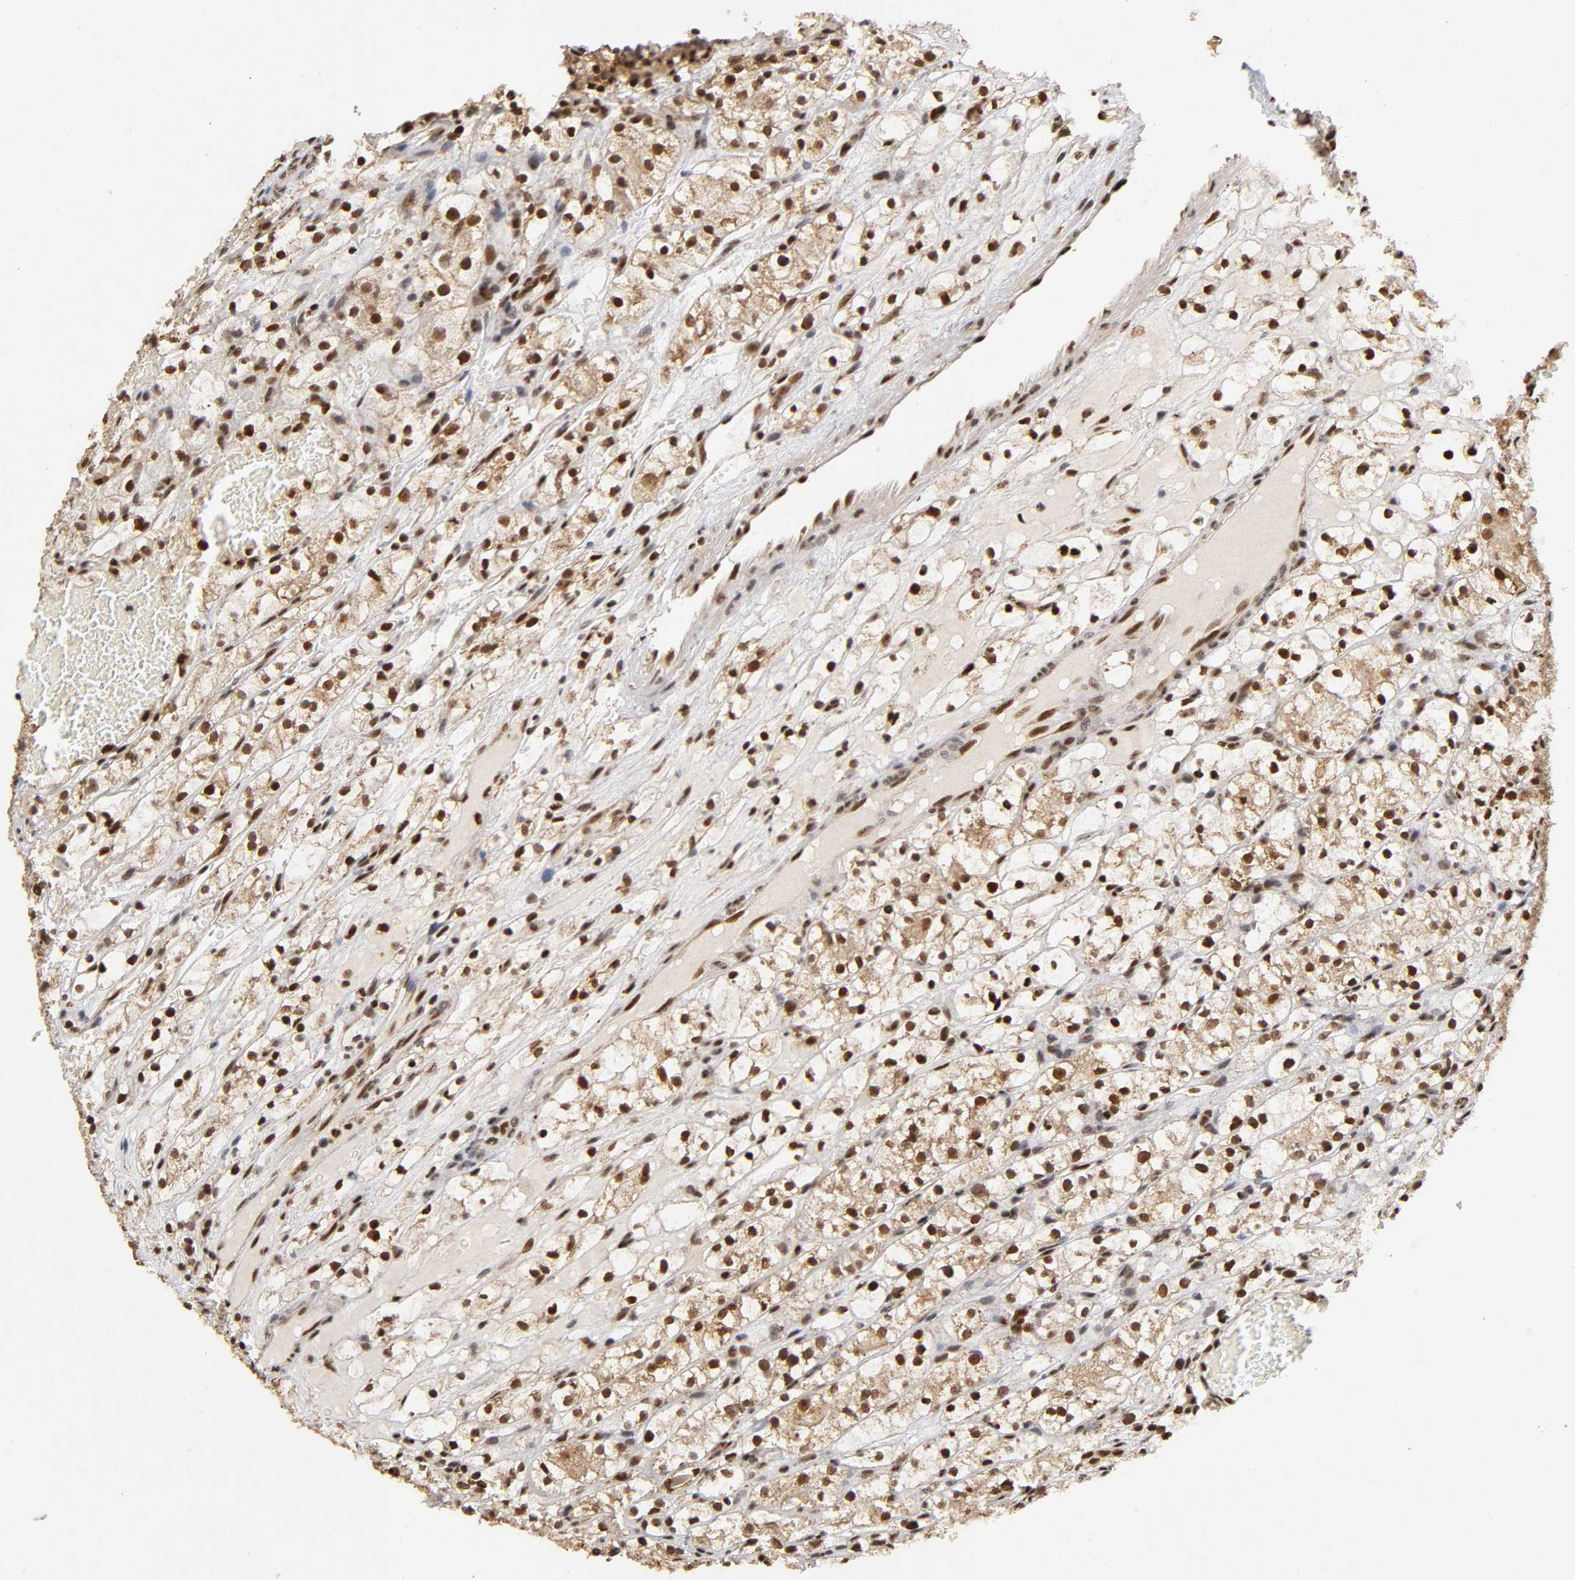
{"staining": {"intensity": "strong", "quantity": ">75%", "location": "cytoplasmic/membranous,nuclear"}, "tissue": "renal cancer", "cell_type": "Tumor cells", "image_type": "cancer", "snomed": [{"axis": "morphology", "description": "Adenocarcinoma, NOS"}, {"axis": "topography", "description": "Kidney"}], "caption": "Renal cancer (adenocarcinoma) stained with a protein marker shows strong staining in tumor cells.", "gene": "RNF122", "patient": {"sex": "female", "age": 60}}